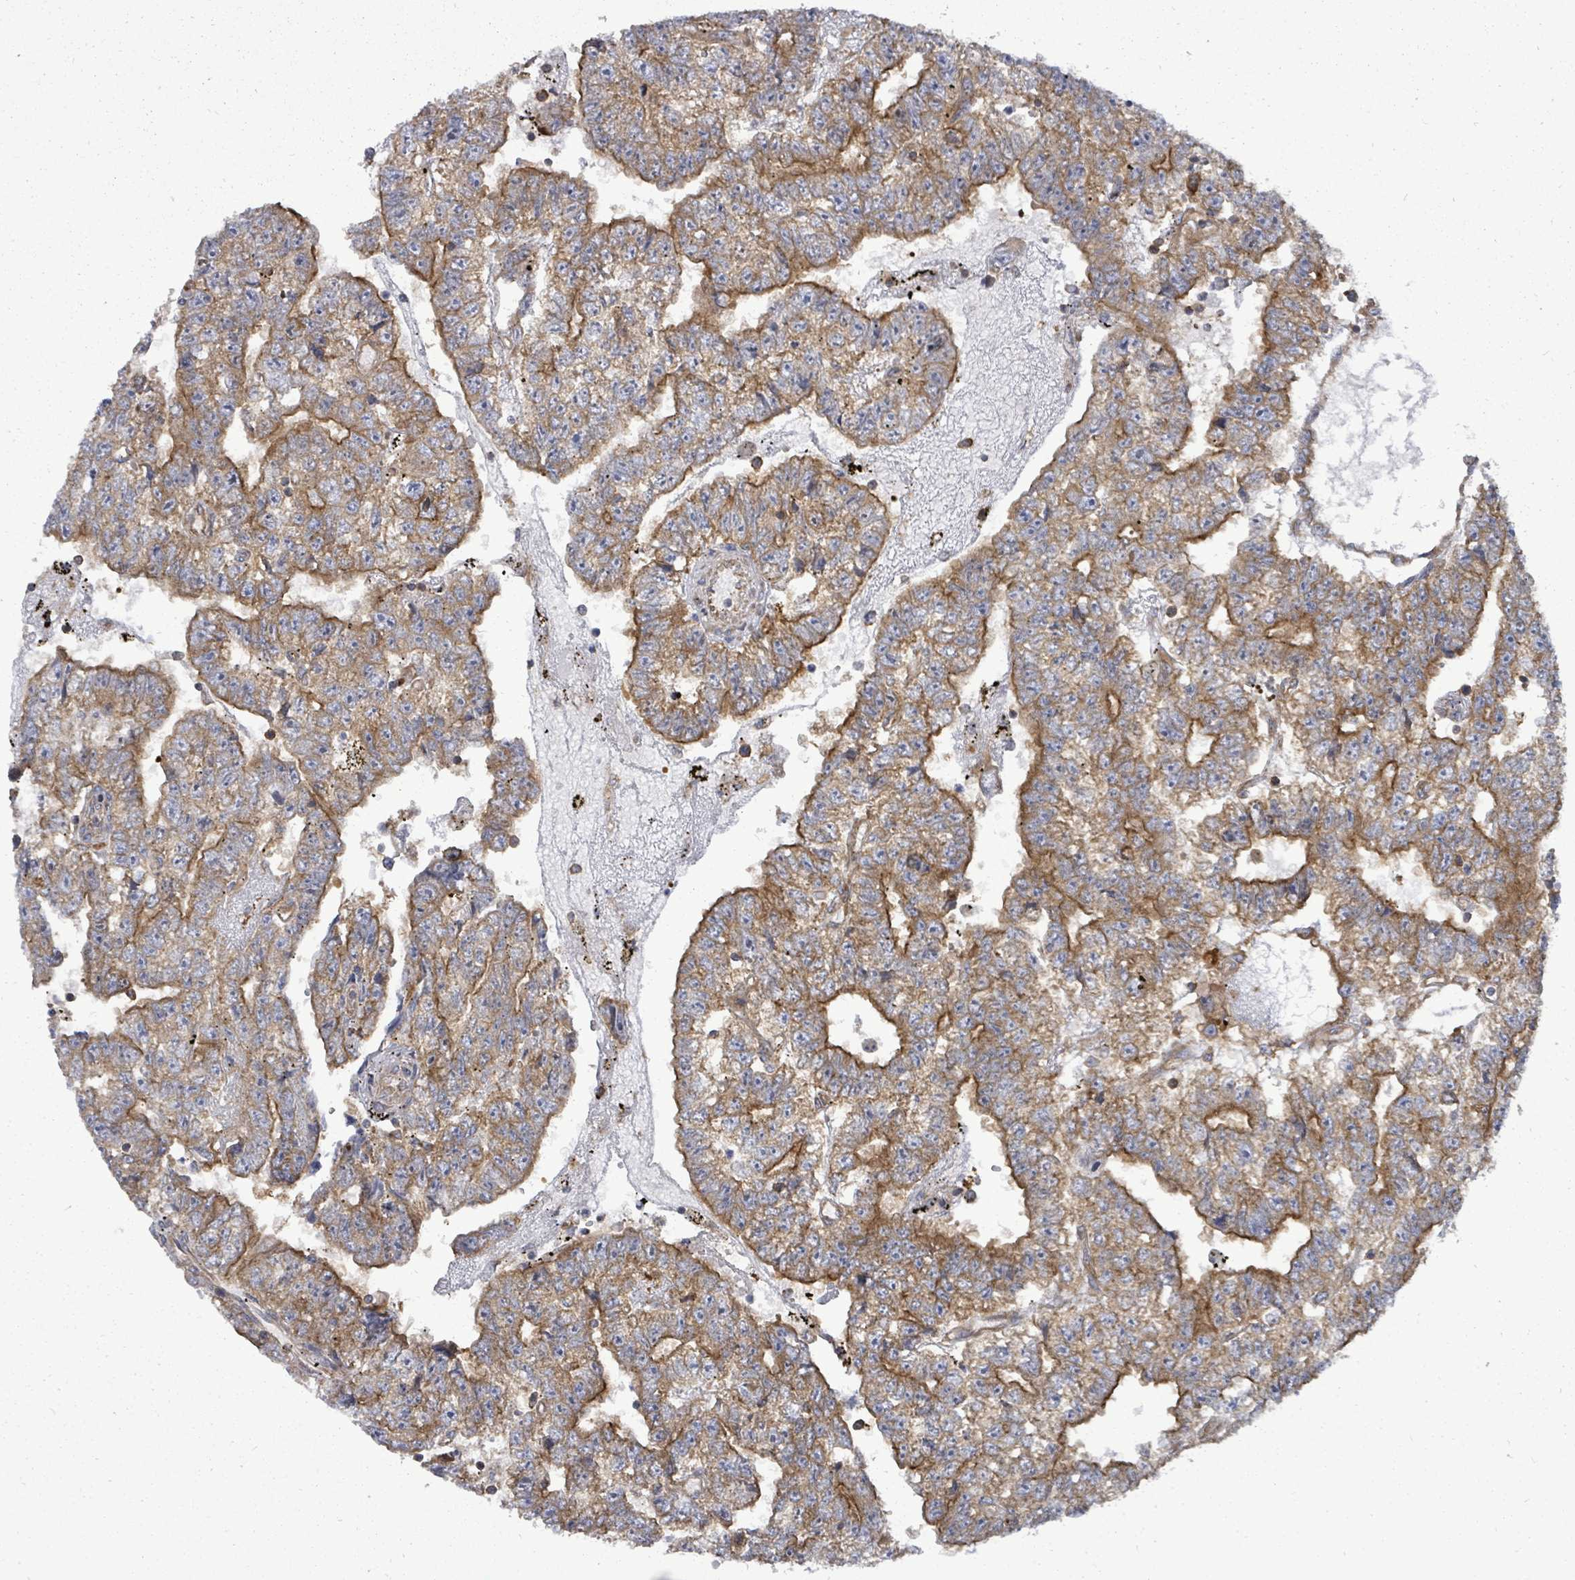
{"staining": {"intensity": "moderate", "quantity": "25%-75%", "location": "cytoplasmic/membranous"}, "tissue": "testis cancer", "cell_type": "Tumor cells", "image_type": "cancer", "snomed": [{"axis": "morphology", "description": "Carcinoma, Embryonal, NOS"}, {"axis": "topography", "description": "Testis"}], "caption": "Immunohistochemistry (IHC) photomicrograph of neoplastic tissue: human testis cancer (embryonal carcinoma) stained using immunohistochemistry reveals medium levels of moderate protein expression localized specifically in the cytoplasmic/membranous of tumor cells, appearing as a cytoplasmic/membranous brown color.", "gene": "EIF3C", "patient": {"sex": "male", "age": 25}}